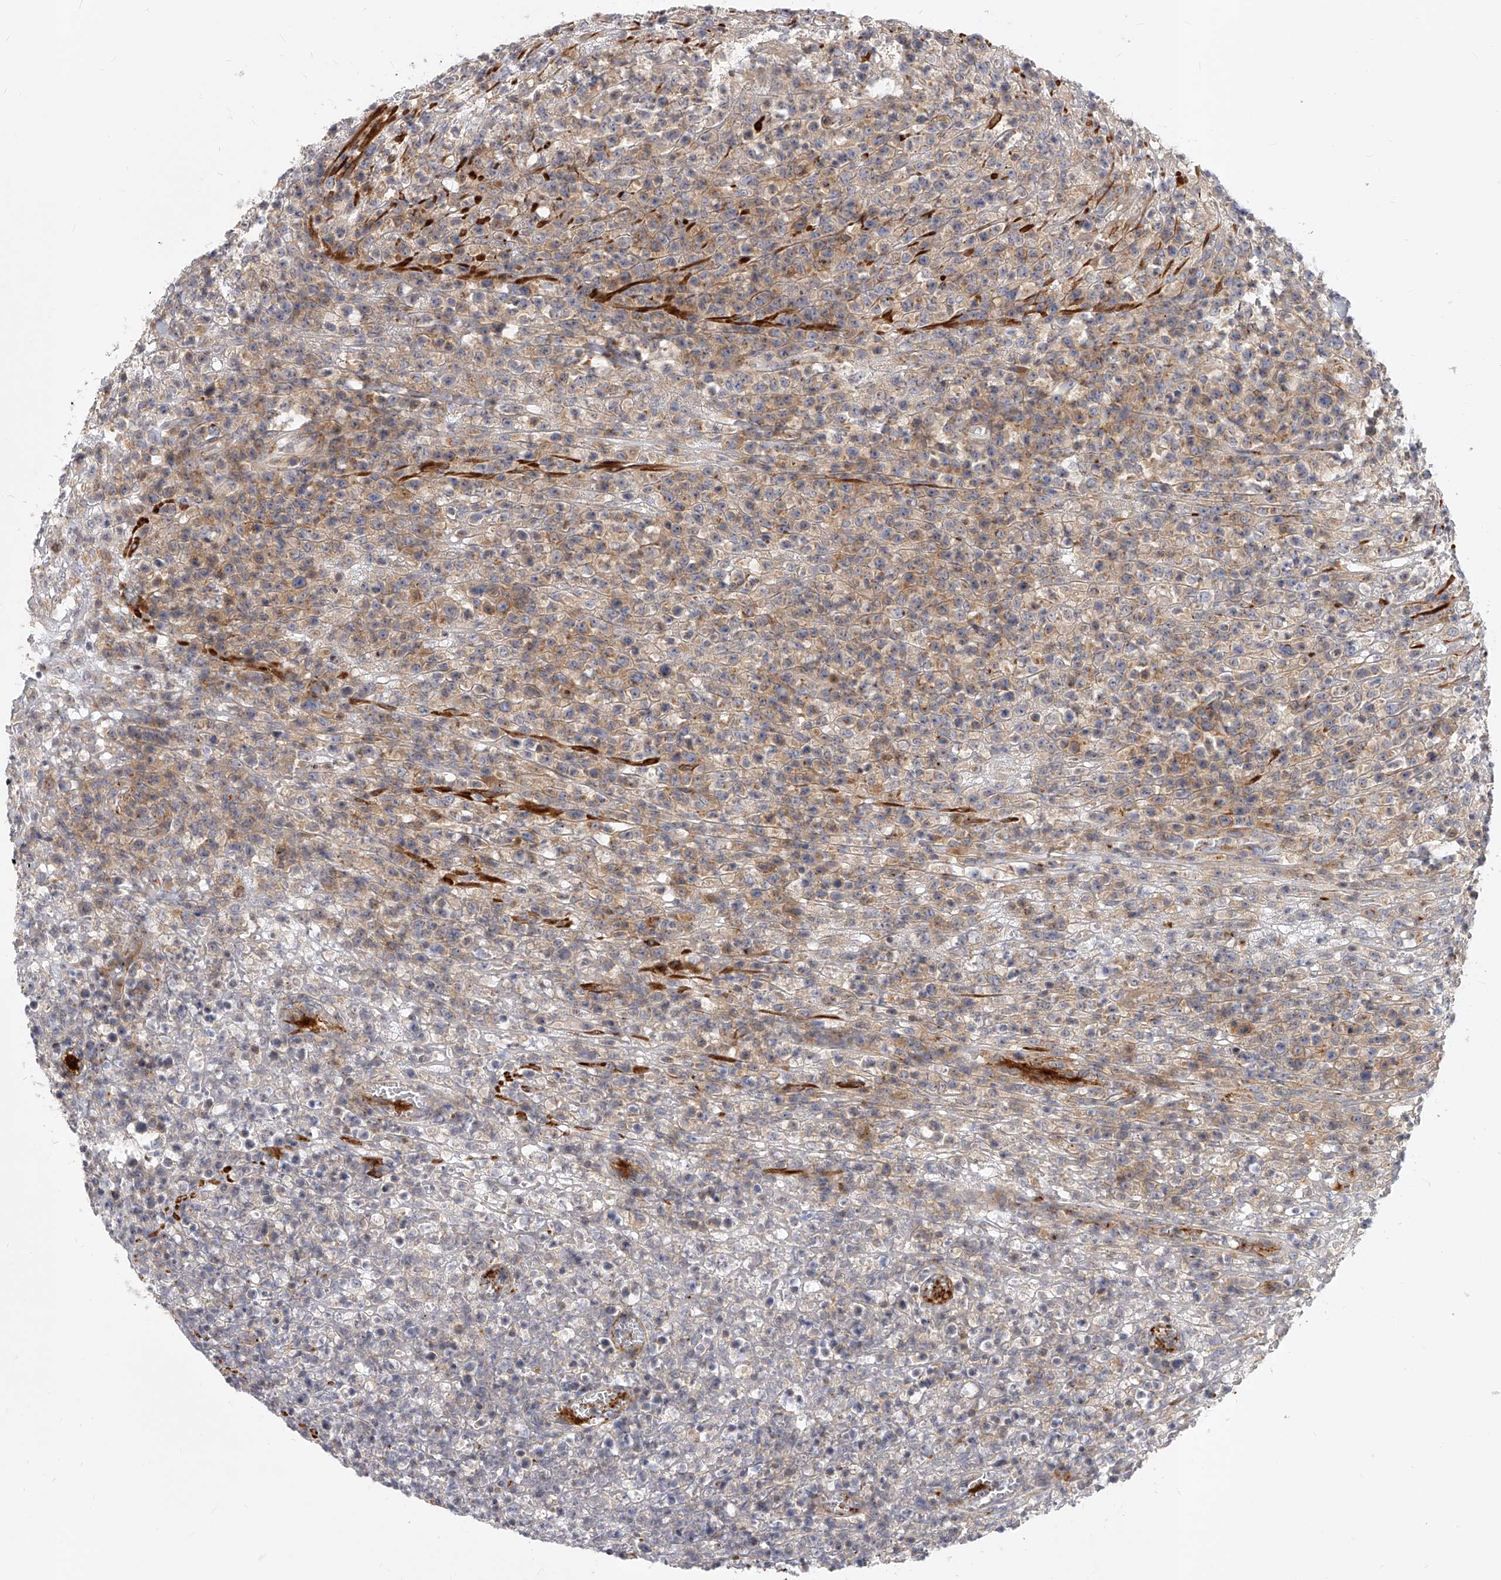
{"staining": {"intensity": "weak", "quantity": ">75%", "location": "cytoplasmic/membranous"}, "tissue": "lymphoma", "cell_type": "Tumor cells", "image_type": "cancer", "snomed": [{"axis": "morphology", "description": "Malignant lymphoma, non-Hodgkin's type, High grade"}, {"axis": "topography", "description": "Colon"}], "caption": "IHC photomicrograph of neoplastic tissue: high-grade malignant lymphoma, non-Hodgkin's type stained using IHC shows low levels of weak protein expression localized specifically in the cytoplasmic/membranous of tumor cells, appearing as a cytoplasmic/membranous brown color.", "gene": "SLC37A1", "patient": {"sex": "female", "age": 53}}